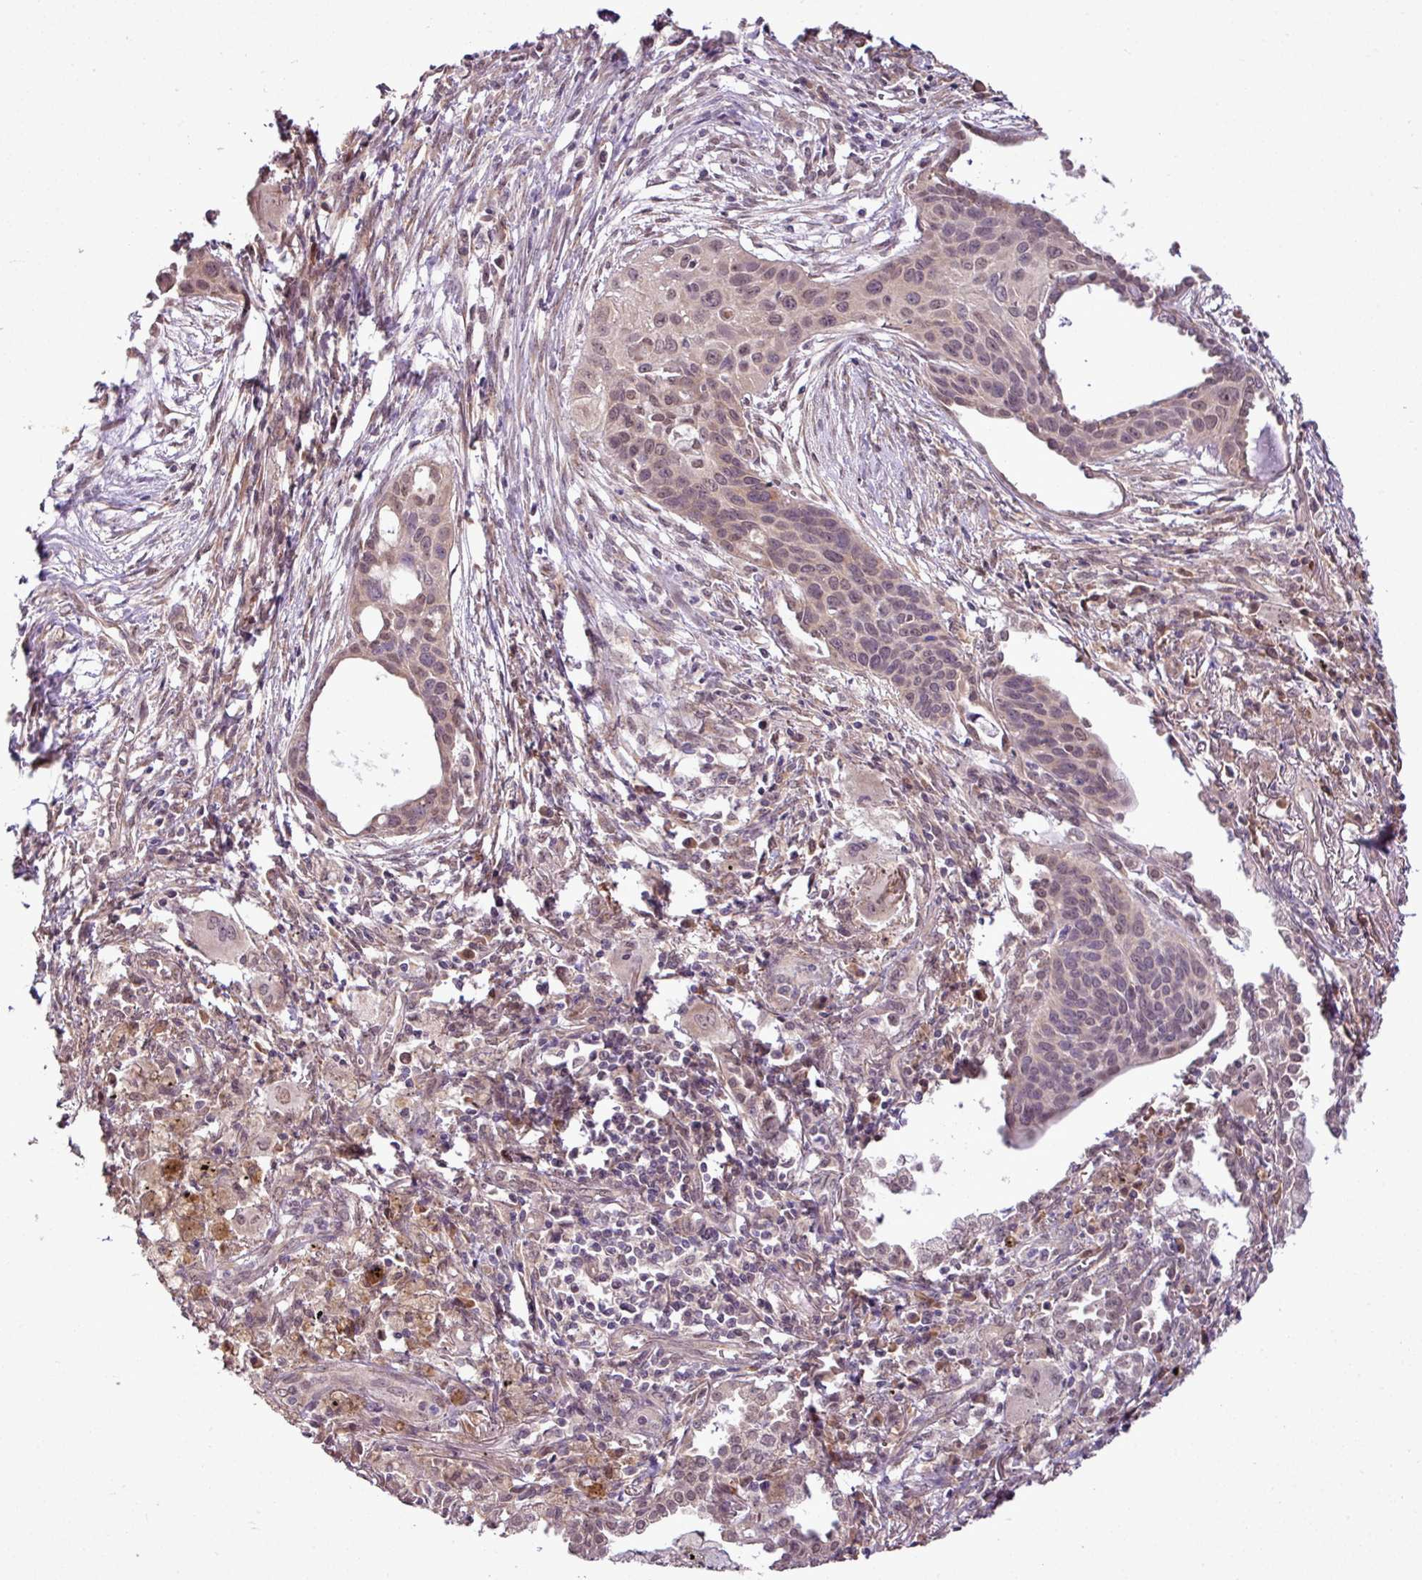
{"staining": {"intensity": "weak", "quantity": "<25%", "location": "nuclear"}, "tissue": "lung cancer", "cell_type": "Tumor cells", "image_type": "cancer", "snomed": [{"axis": "morphology", "description": "Squamous cell carcinoma, NOS"}, {"axis": "topography", "description": "Lung"}], "caption": "IHC histopathology image of human lung squamous cell carcinoma stained for a protein (brown), which exhibits no positivity in tumor cells. Nuclei are stained in blue.", "gene": "DNAAF4", "patient": {"sex": "male", "age": 71}}